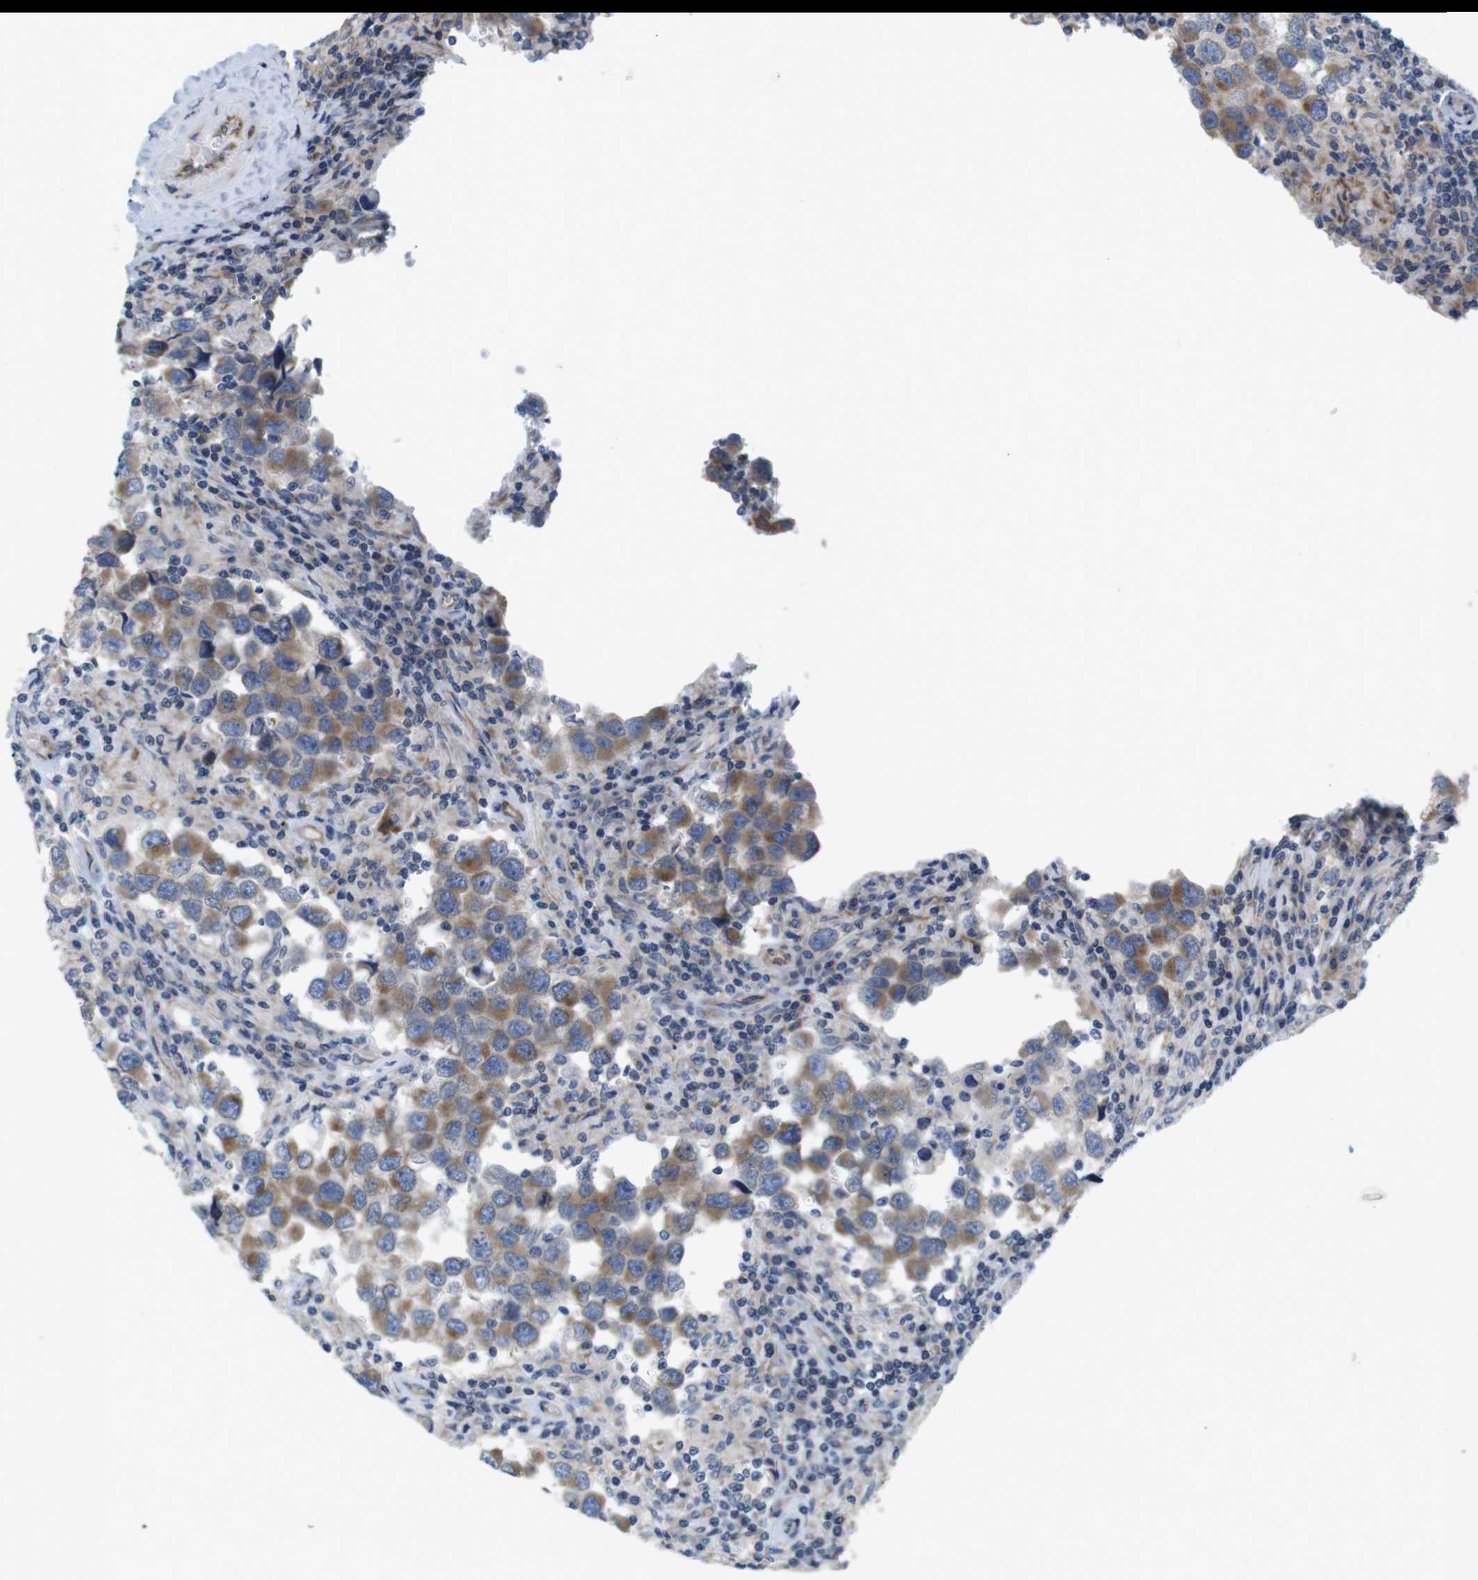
{"staining": {"intensity": "moderate", "quantity": ">75%", "location": "cytoplasmic/membranous"}, "tissue": "testis cancer", "cell_type": "Tumor cells", "image_type": "cancer", "snomed": [{"axis": "morphology", "description": "Carcinoma, Embryonal, NOS"}, {"axis": "topography", "description": "Testis"}], "caption": "A high-resolution image shows IHC staining of embryonal carcinoma (testis), which reveals moderate cytoplasmic/membranous staining in approximately >75% of tumor cells.", "gene": "PCNX2", "patient": {"sex": "male", "age": 21}}